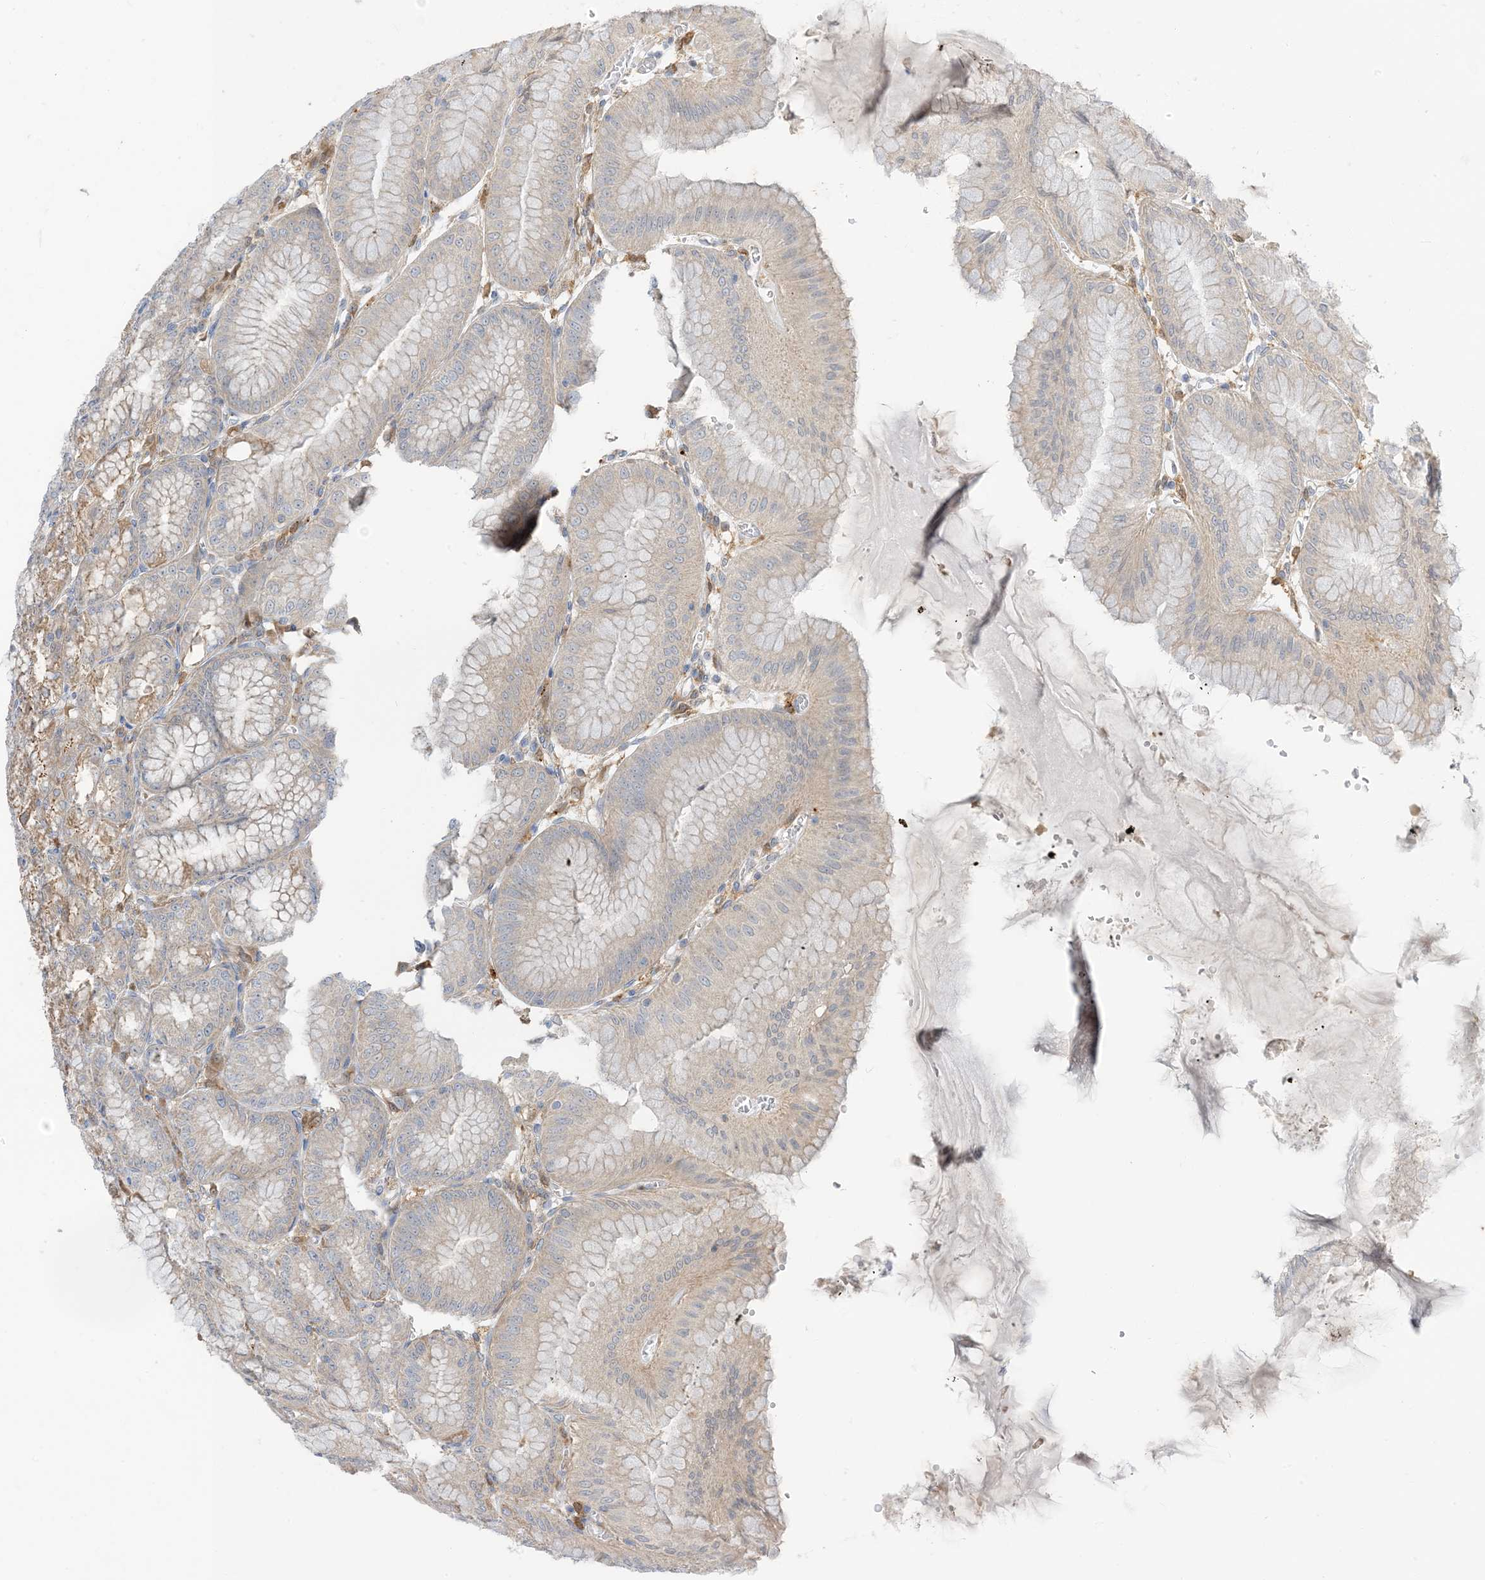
{"staining": {"intensity": "moderate", "quantity": "<25%", "location": "cytoplasmic/membranous"}, "tissue": "stomach", "cell_type": "Glandular cells", "image_type": "normal", "snomed": [{"axis": "morphology", "description": "Normal tissue, NOS"}, {"axis": "topography", "description": "Stomach, lower"}], "caption": "Immunohistochemical staining of unremarkable human stomach reveals <25% levels of moderate cytoplasmic/membranous protein expression in about <25% of glandular cells.", "gene": "NAGK", "patient": {"sex": "male", "age": 71}}